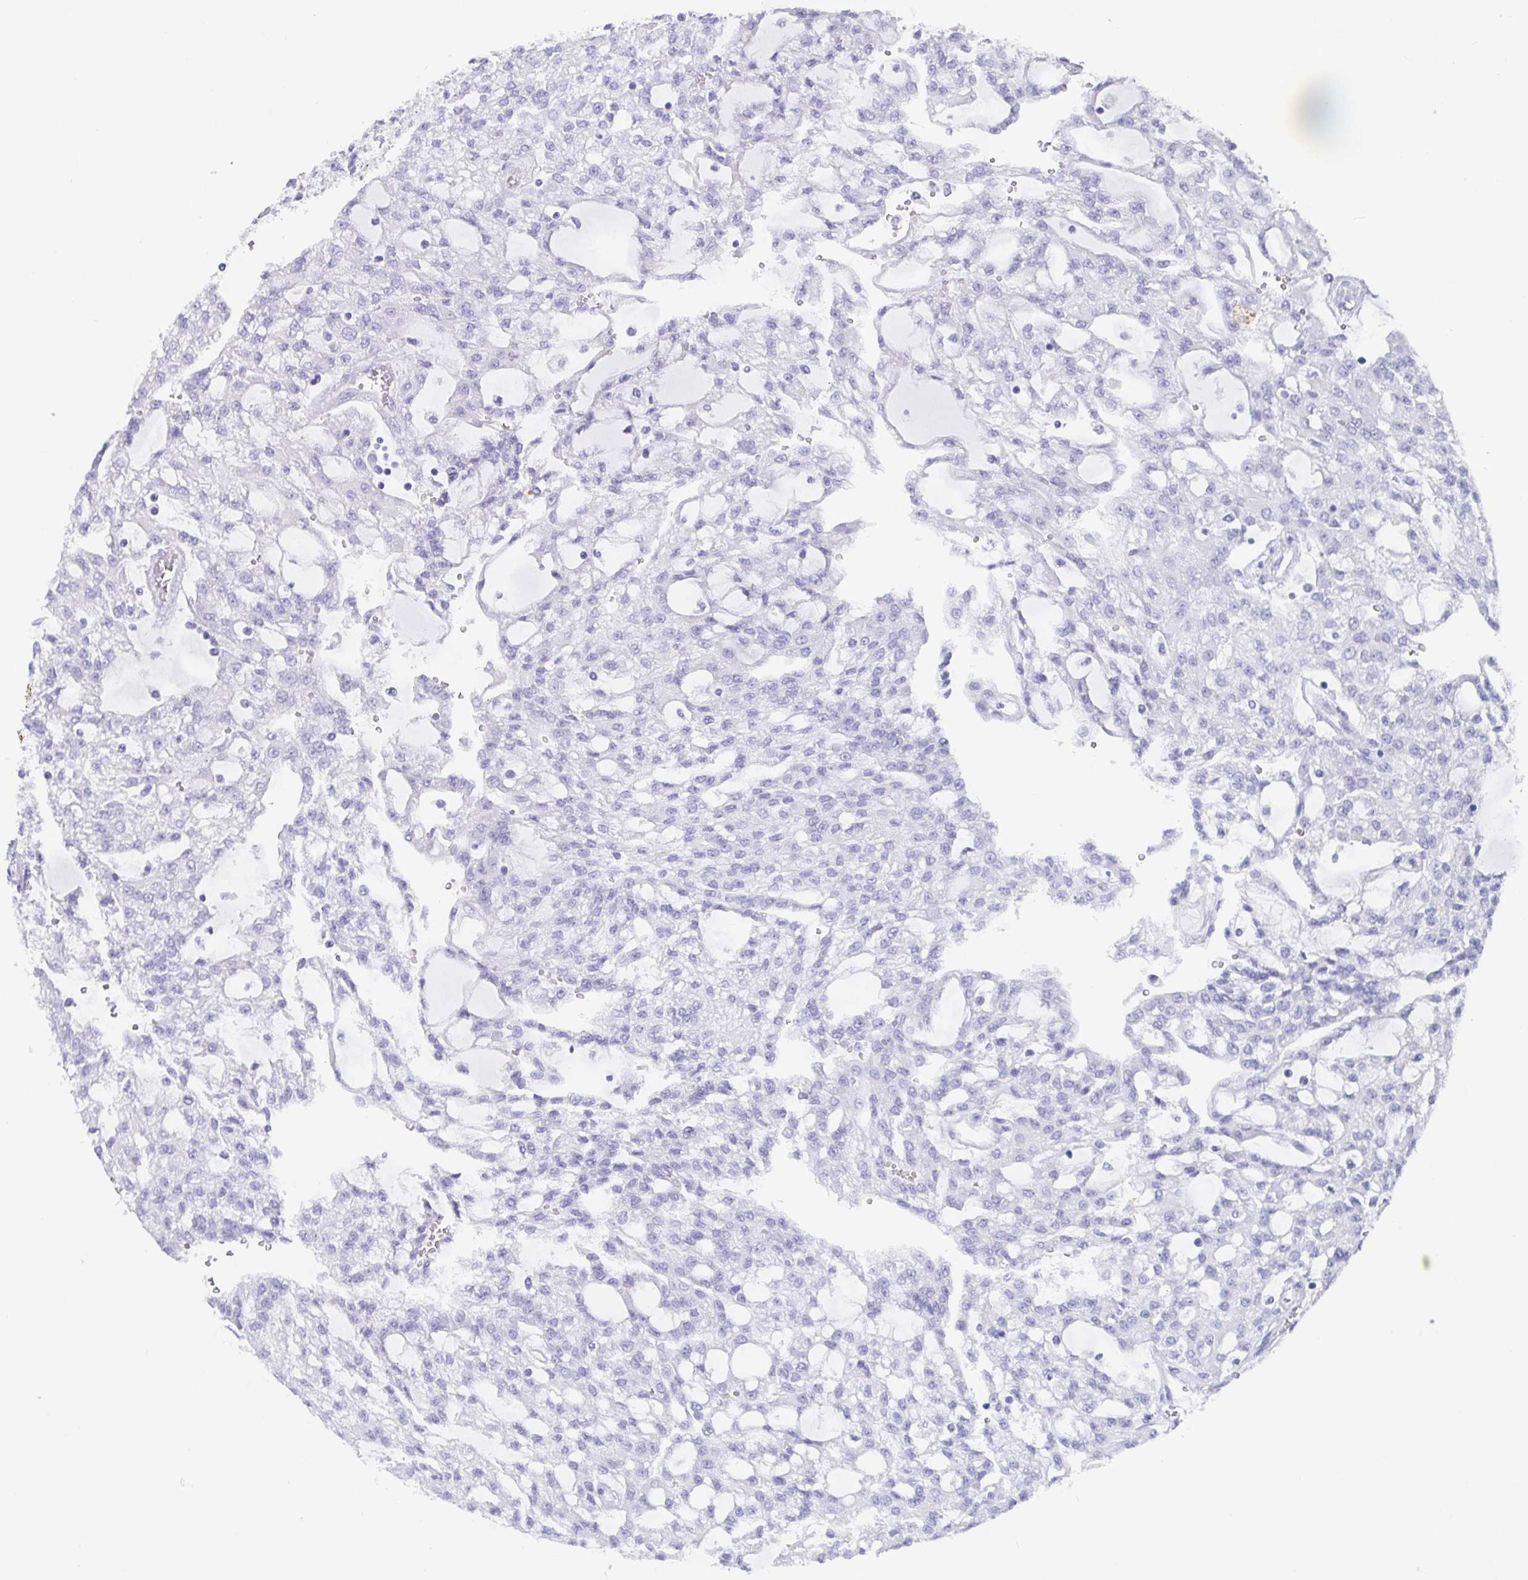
{"staining": {"intensity": "negative", "quantity": "none", "location": "none"}, "tissue": "renal cancer", "cell_type": "Tumor cells", "image_type": "cancer", "snomed": [{"axis": "morphology", "description": "Adenocarcinoma, NOS"}, {"axis": "topography", "description": "Kidney"}], "caption": "A high-resolution photomicrograph shows IHC staining of renal cancer (adenocarcinoma), which exhibits no significant positivity in tumor cells. (DAB immunohistochemistry (IHC) visualized using brightfield microscopy, high magnification).", "gene": "SCGN", "patient": {"sex": "male", "age": 63}}